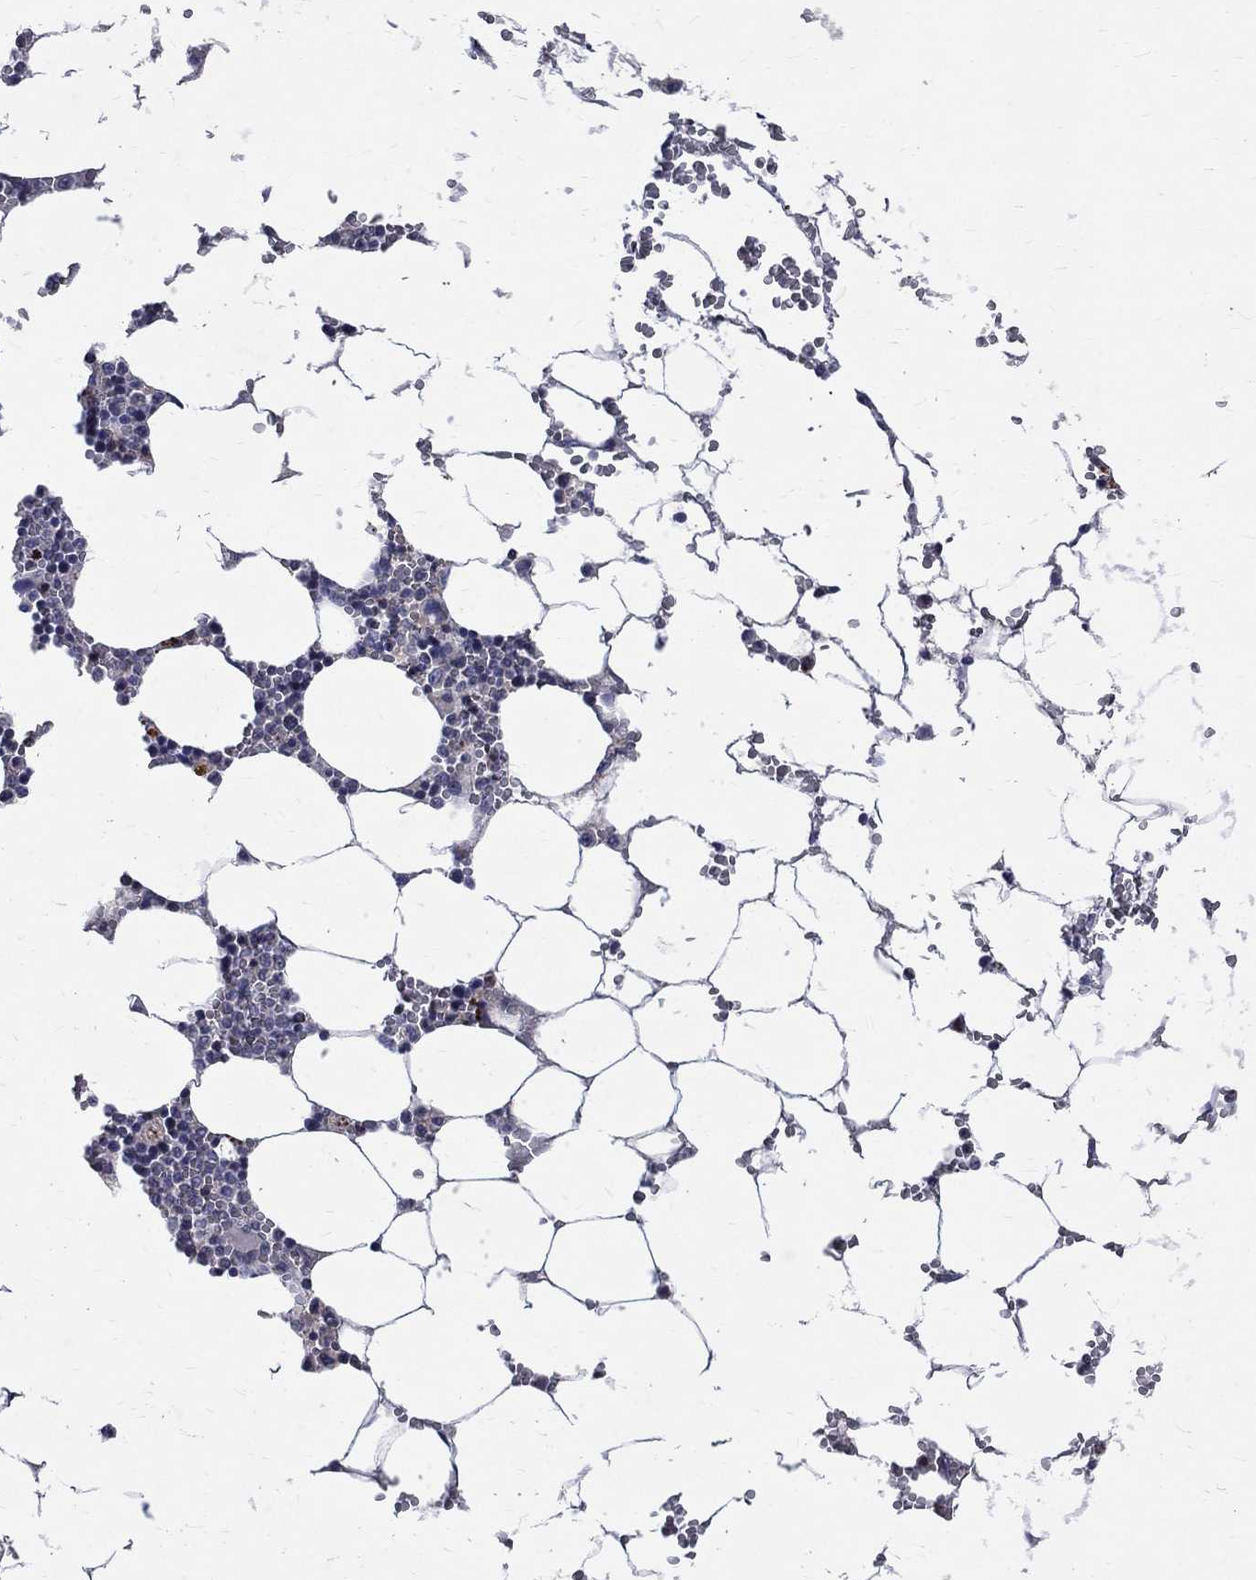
{"staining": {"intensity": "negative", "quantity": "none", "location": "none"}, "tissue": "bone marrow", "cell_type": "Hematopoietic cells", "image_type": "normal", "snomed": [{"axis": "morphology", "description": "Normal tissue, NOS"}, {"axis": "topography", "description": "Bone marrow"}], "caption": "Protein analysis of benign bone marrow displays no significant staining in hematopoietic cells. Nuclei are stained in blue.", "gene": "SLC4A10", "patient": {"sex": "female", "age": 64}}